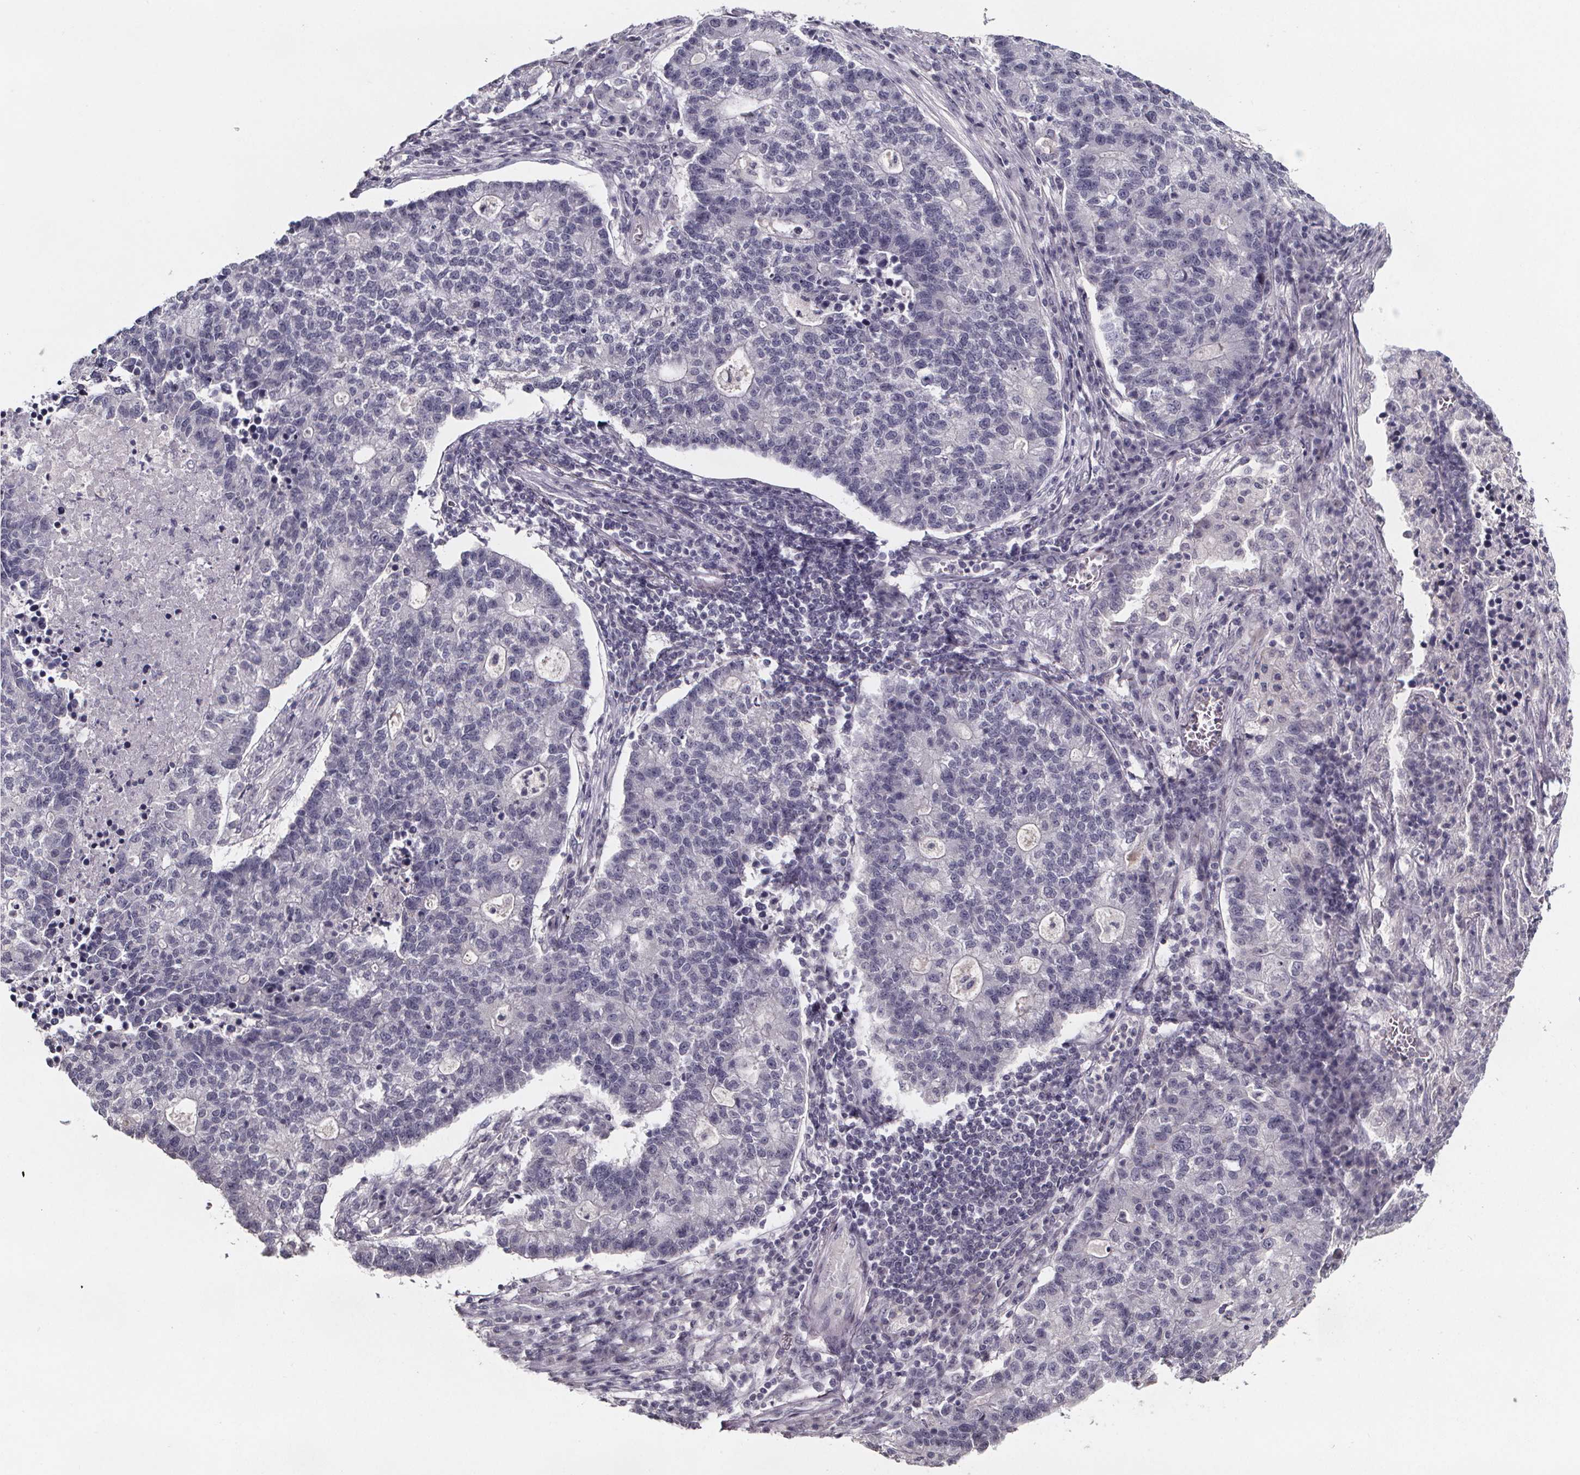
{"staining": {"intensity": "negative", "quantity": "none", "location": "none"}, "tissue": "lung cancer", "cell_type": "Tumor cells", "image_type": "cancer", "snomed": [{"axis": "morphology", "description": "Adenocarcinoma, NOS"}, {"axis": "topography", "description": "Lung"}], "caption": "Immunohistochemistry (IHC) micrograph of neoplastic tissue: lung cancer stained with DAB shows no significant protein expression in tumor cells. Brightfield microscopy of immunohistochemistry stained with DAB (3,3'-diaminobenzidine) (brown) and hematoxylin (blue), captured at high magnification.", "gene": "AR", "patient": {"sex": "male", "age": 57}}